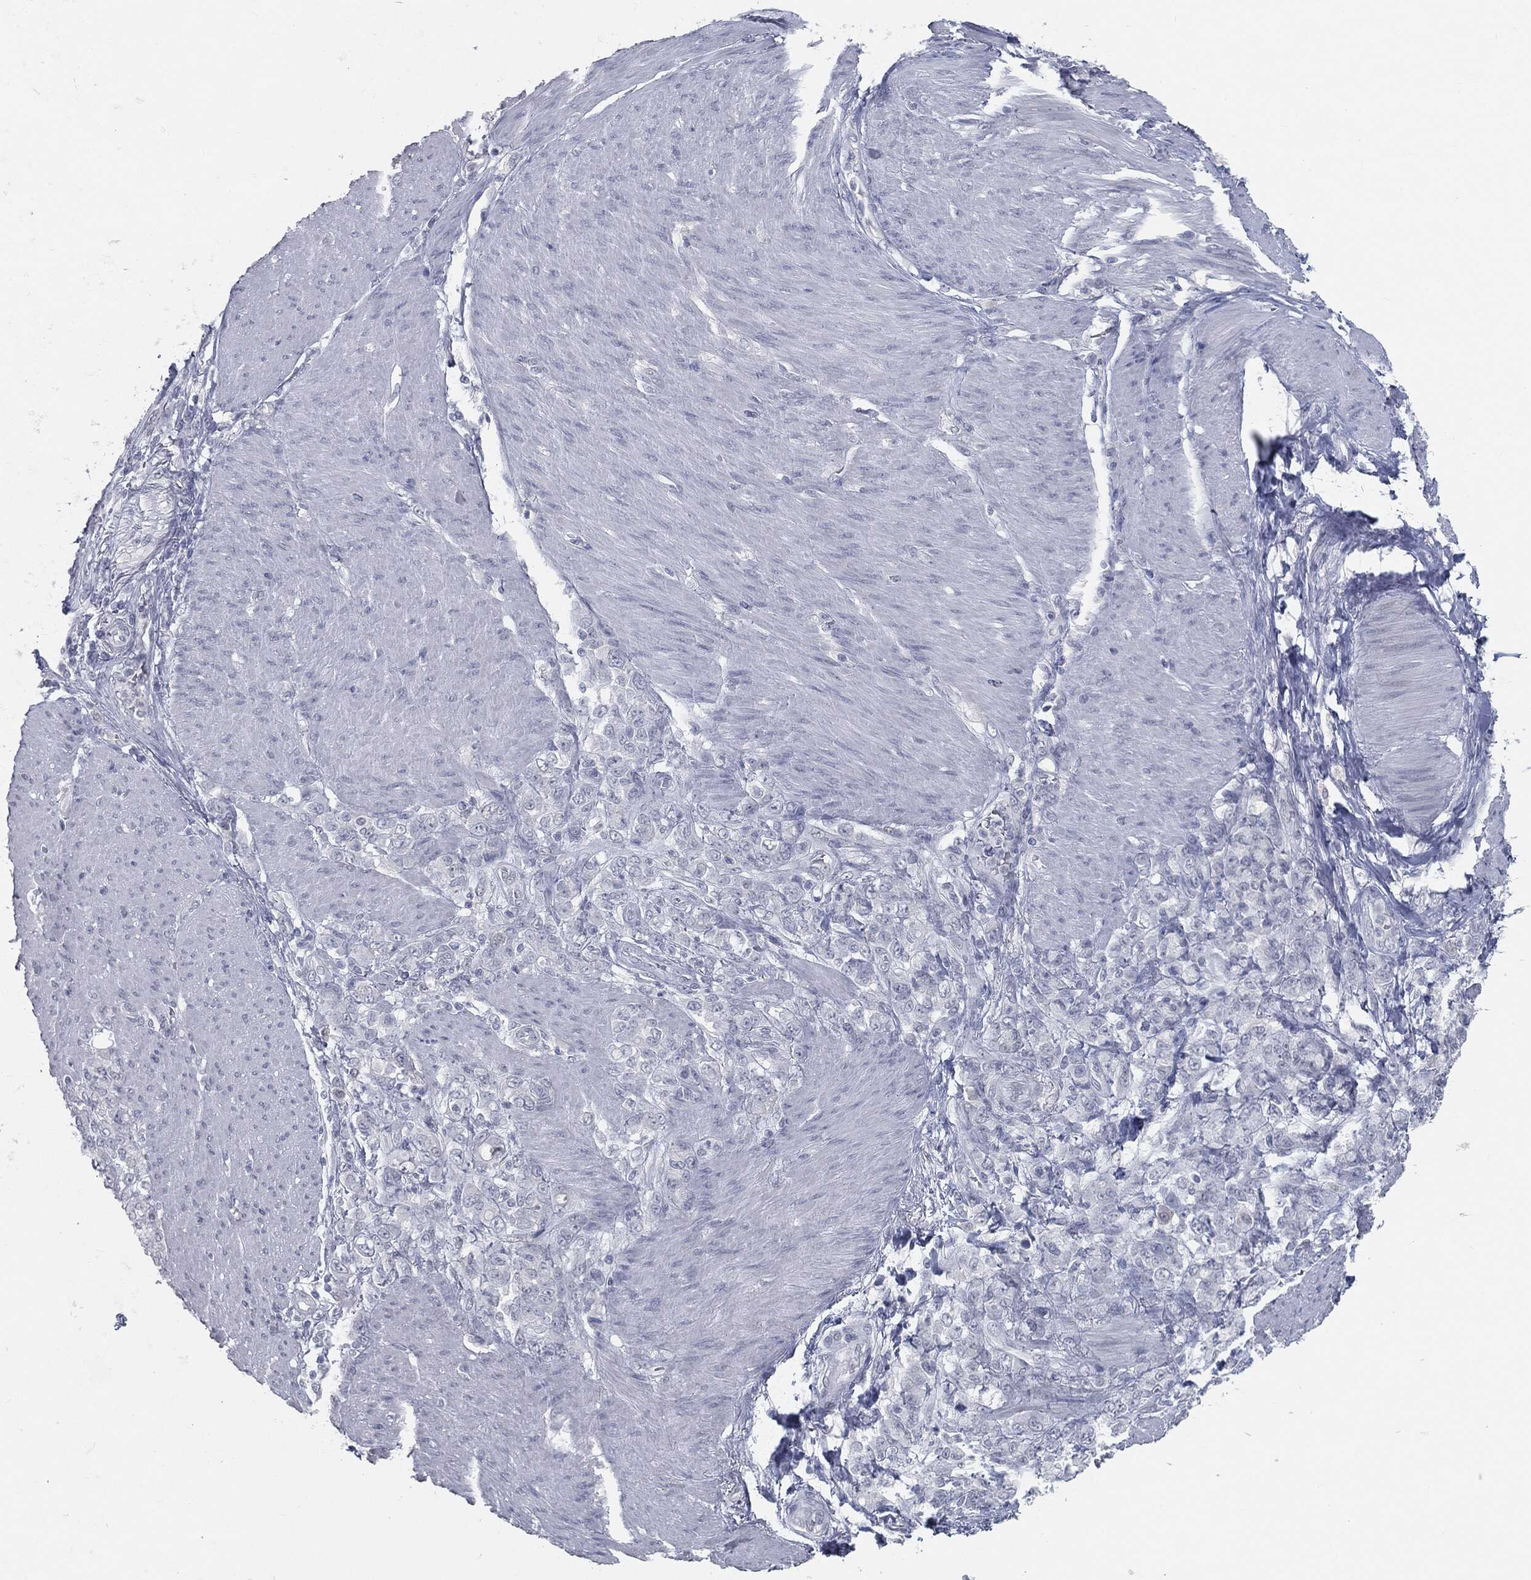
{"staining": {"intensity": "negative", "quantity": "none", "location": "none"}, "tissue": "stomach cancer", "cell_type": "Tumor cells", "image_type": "cancer", "snomed": [{"axis": "morphology", "description": "Adenocarcinoma, NOS"}, {"axis": "topography", "description": "Stomach"}], "caption": "This is an IHC photomicrograph of adenocarcinoma (stomach). There is no staining in tumor cells.", "gene": "PRAME", "patient": {"sex": "female", "age": 79}}